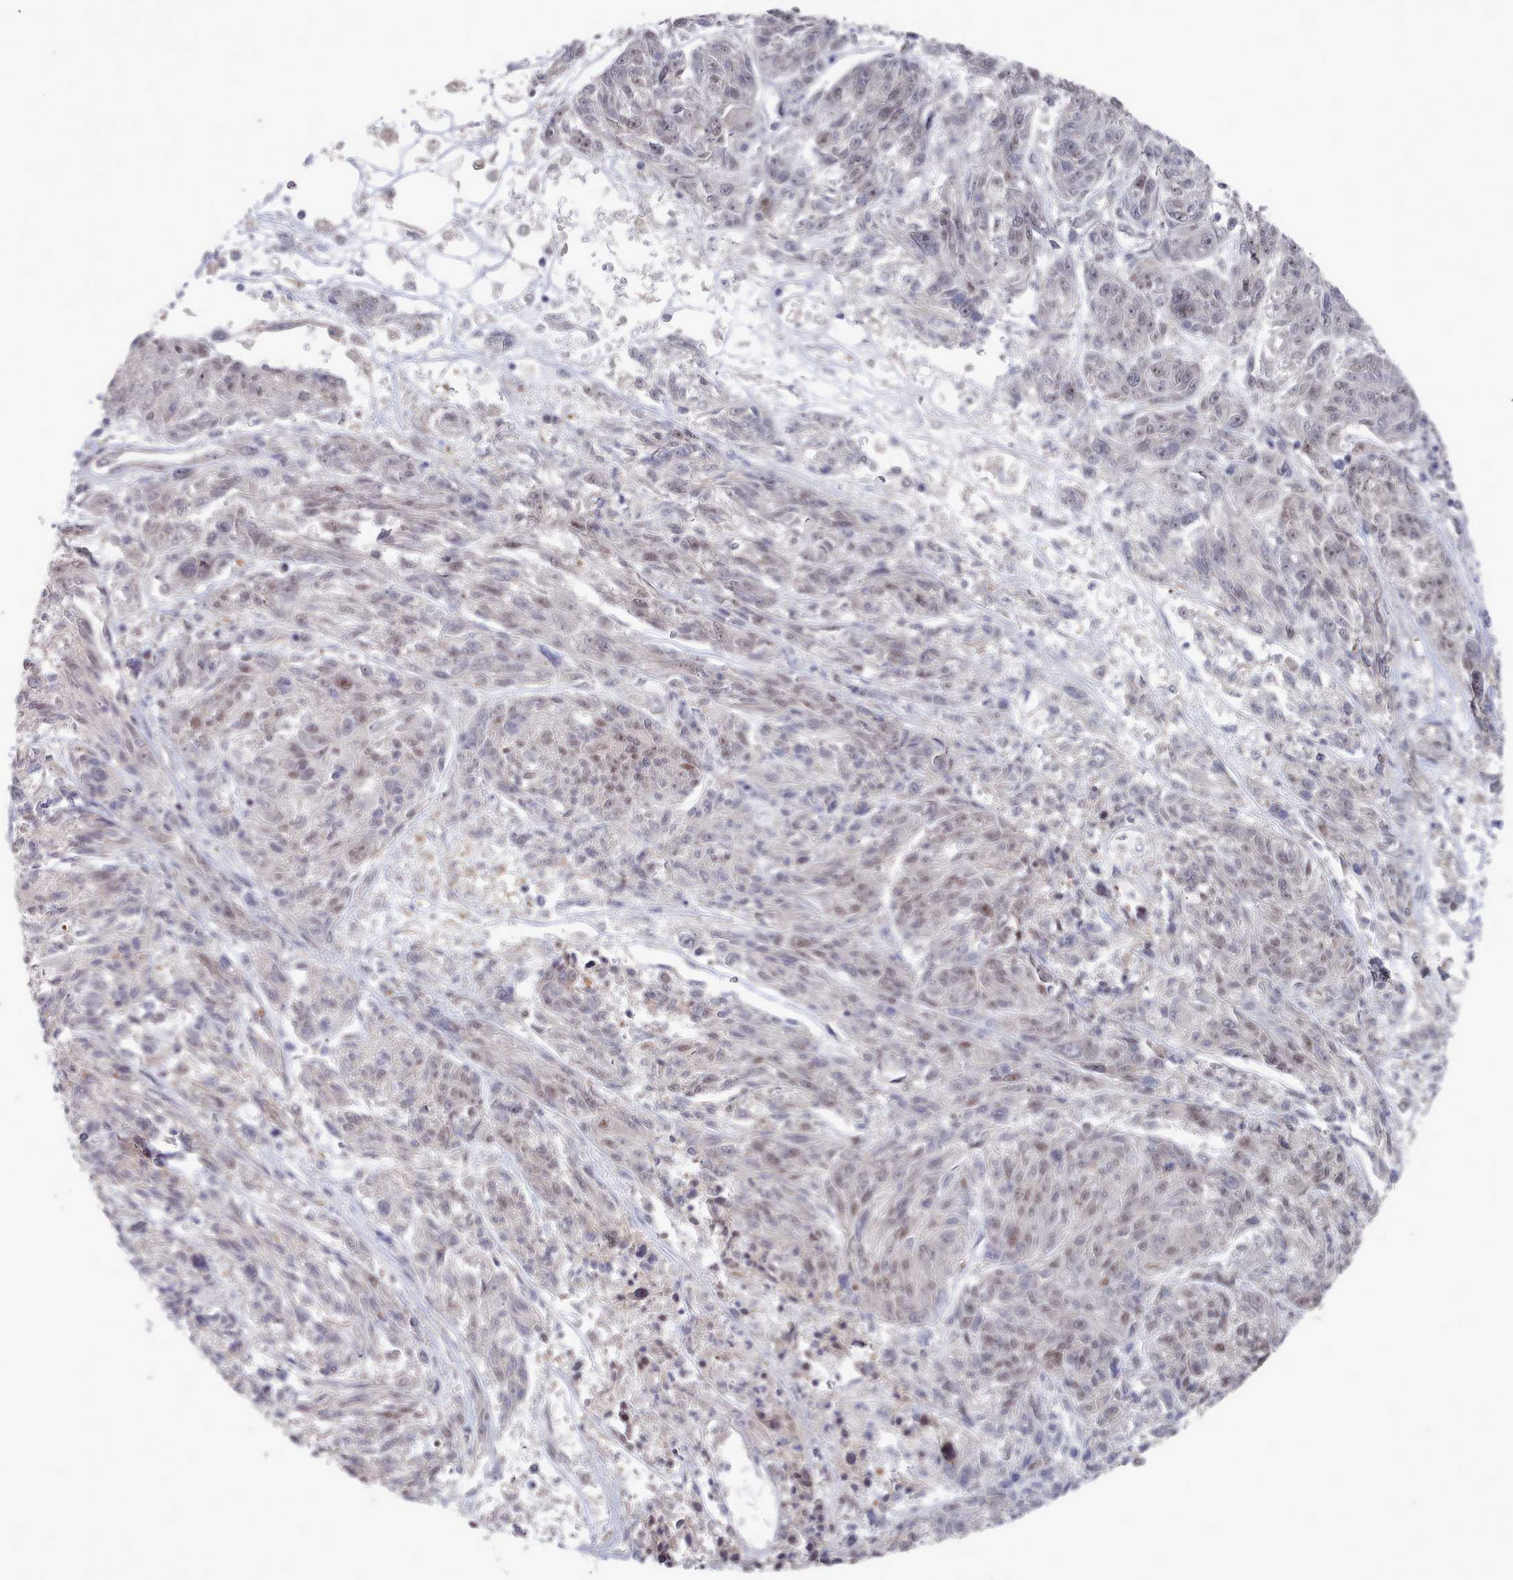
{"staining": {"intensity": "negative", "quantity": "none", "location": "none"}, "tissue": "melanoma", "cell_type": "Tumor cells", "image_type": "cancer", "snomed": [{"axis": "morphology", "description": "Malignant melanoma, NOS"}, {"axis": "topography", "description": "Skin"}], "caption": "This micrograph is of malignant melanoma stained with immunohistochemistry (IHC) to label a protein in brown with the nuclei are counter-stained blue. There is no expression in tumor cells. (Stains: DAB immunohistochemistry with hematoxylin counter stain, Microscopy: brightfield microscopy at high magnification).", "gene": "CPSF4", "patient": {"sex": "male", "age": 53}}